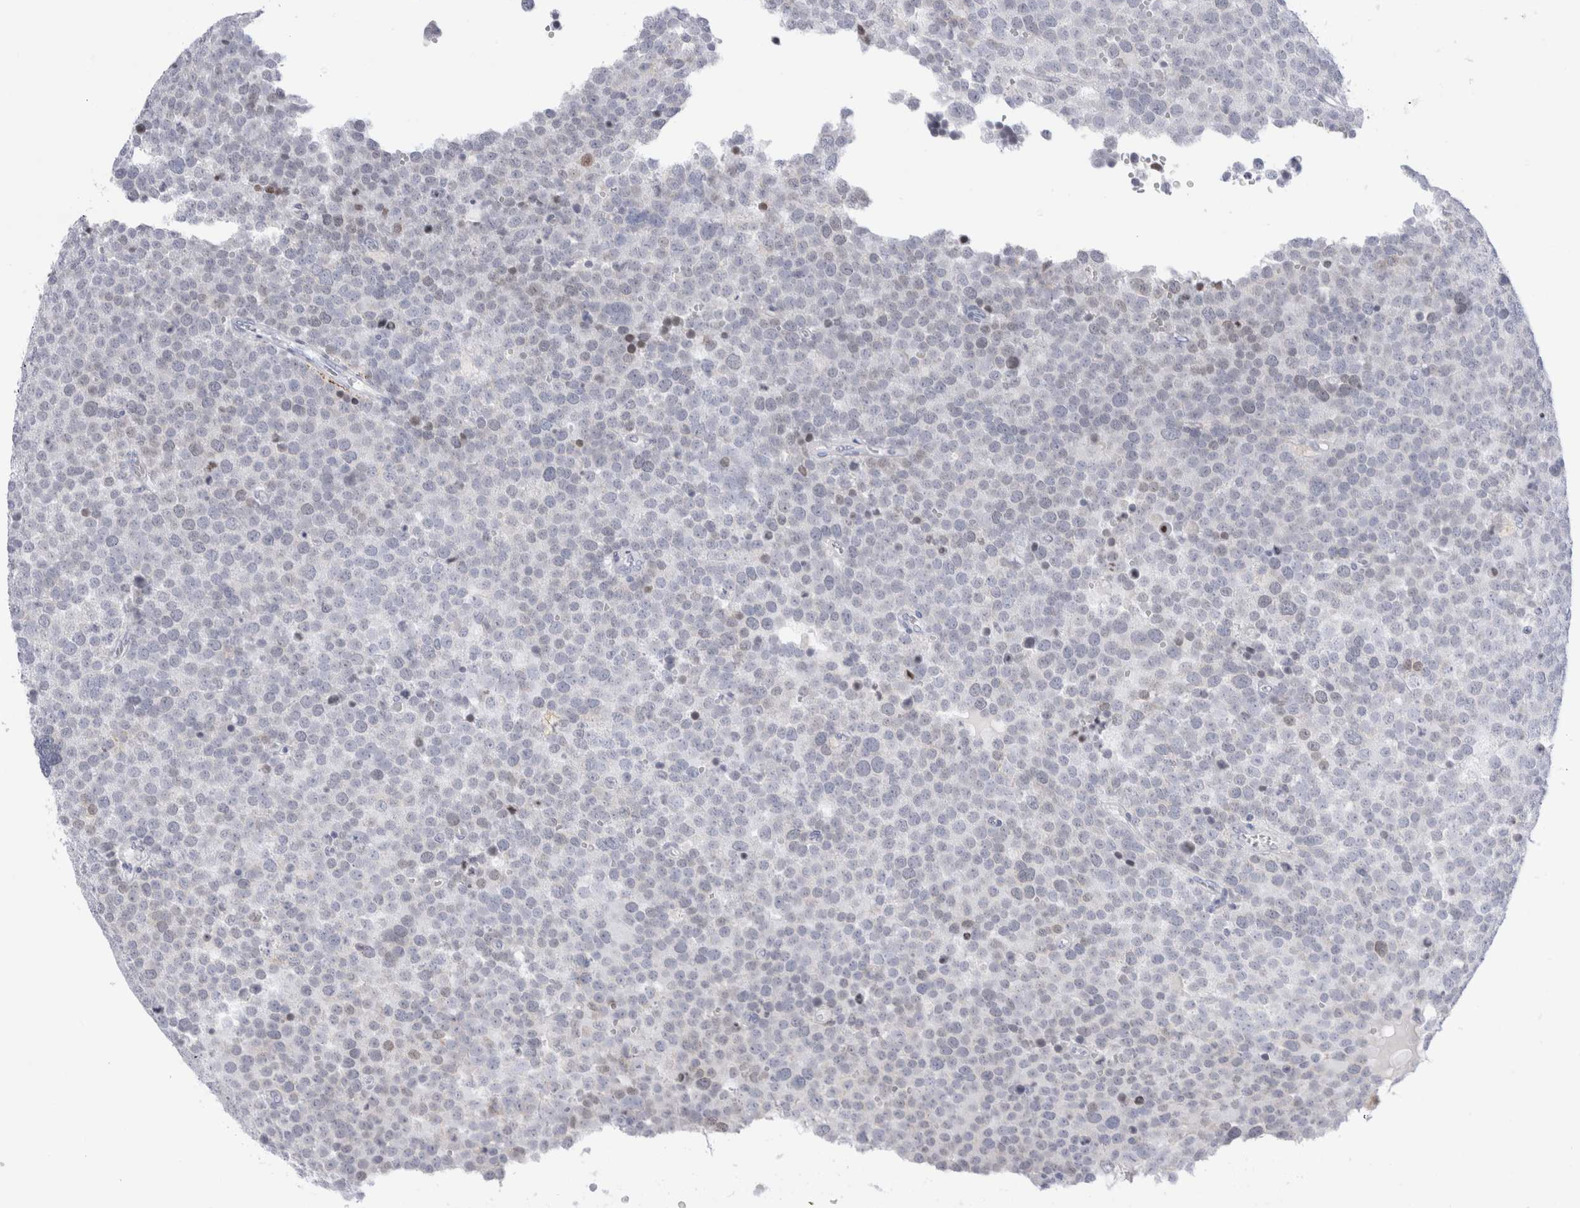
{"staining": {"intensity": "negative", "quantity": "none", "location": "none"}, "tissue": "testis cancer", "cell_type": "Tumor cells", "image_type": "cancer", "snomed": [{"axis": "morphology", "description": "Seminoma, NOS"}, {"axis": "topography", "description": "Testis"}], "caption": "A high-resolution image shows IHC staining of seminoma (testis), which reveals no significant staining in tumor cells.", "gene": "MUC15", "patient": {"sex": "male", "age": 71}}